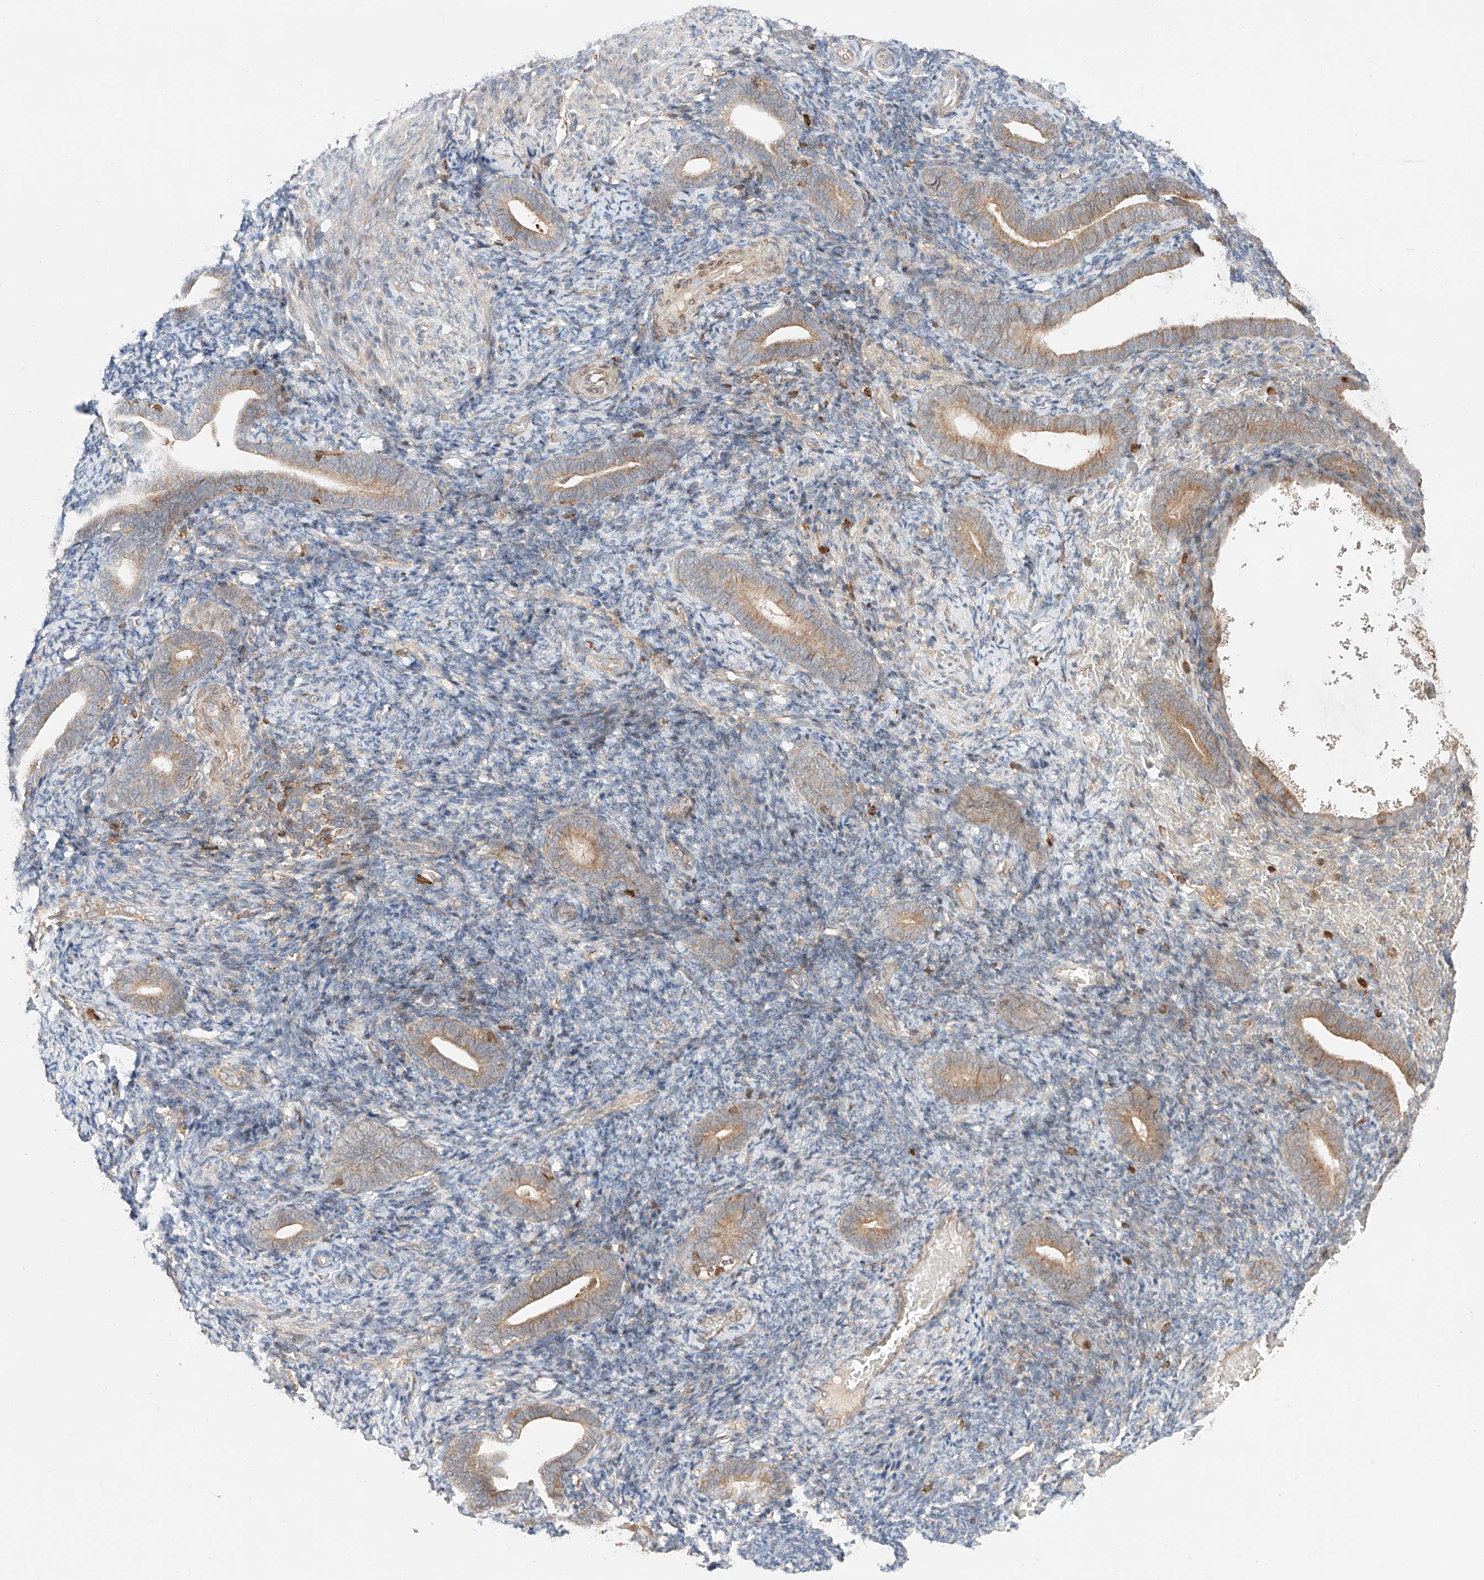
{"staining": {"intensity": "weak", "quantity": "25%-75%", "location": "cytoplasmic/membranous"}, "tissue": "endometrium", "cell_type": "Cells in endometrial stroma", "image_type": "normal", "snomed": [{"axis": "morphology", "description": "Normal tissue, NOS"}, {"axis": "topography", "description": "Uterus"}, {"axis": "topography", "description": "Endometrium"}], "caption": "Approximately 25%-75% of cells in endometrial stroma in benign endometrium display weak cytoplasmic/membranous protein staining as visualized by brown immunohistochemical staining.", "gene": "IGSF22", "patient": {"sex": "female", "age": 48}}